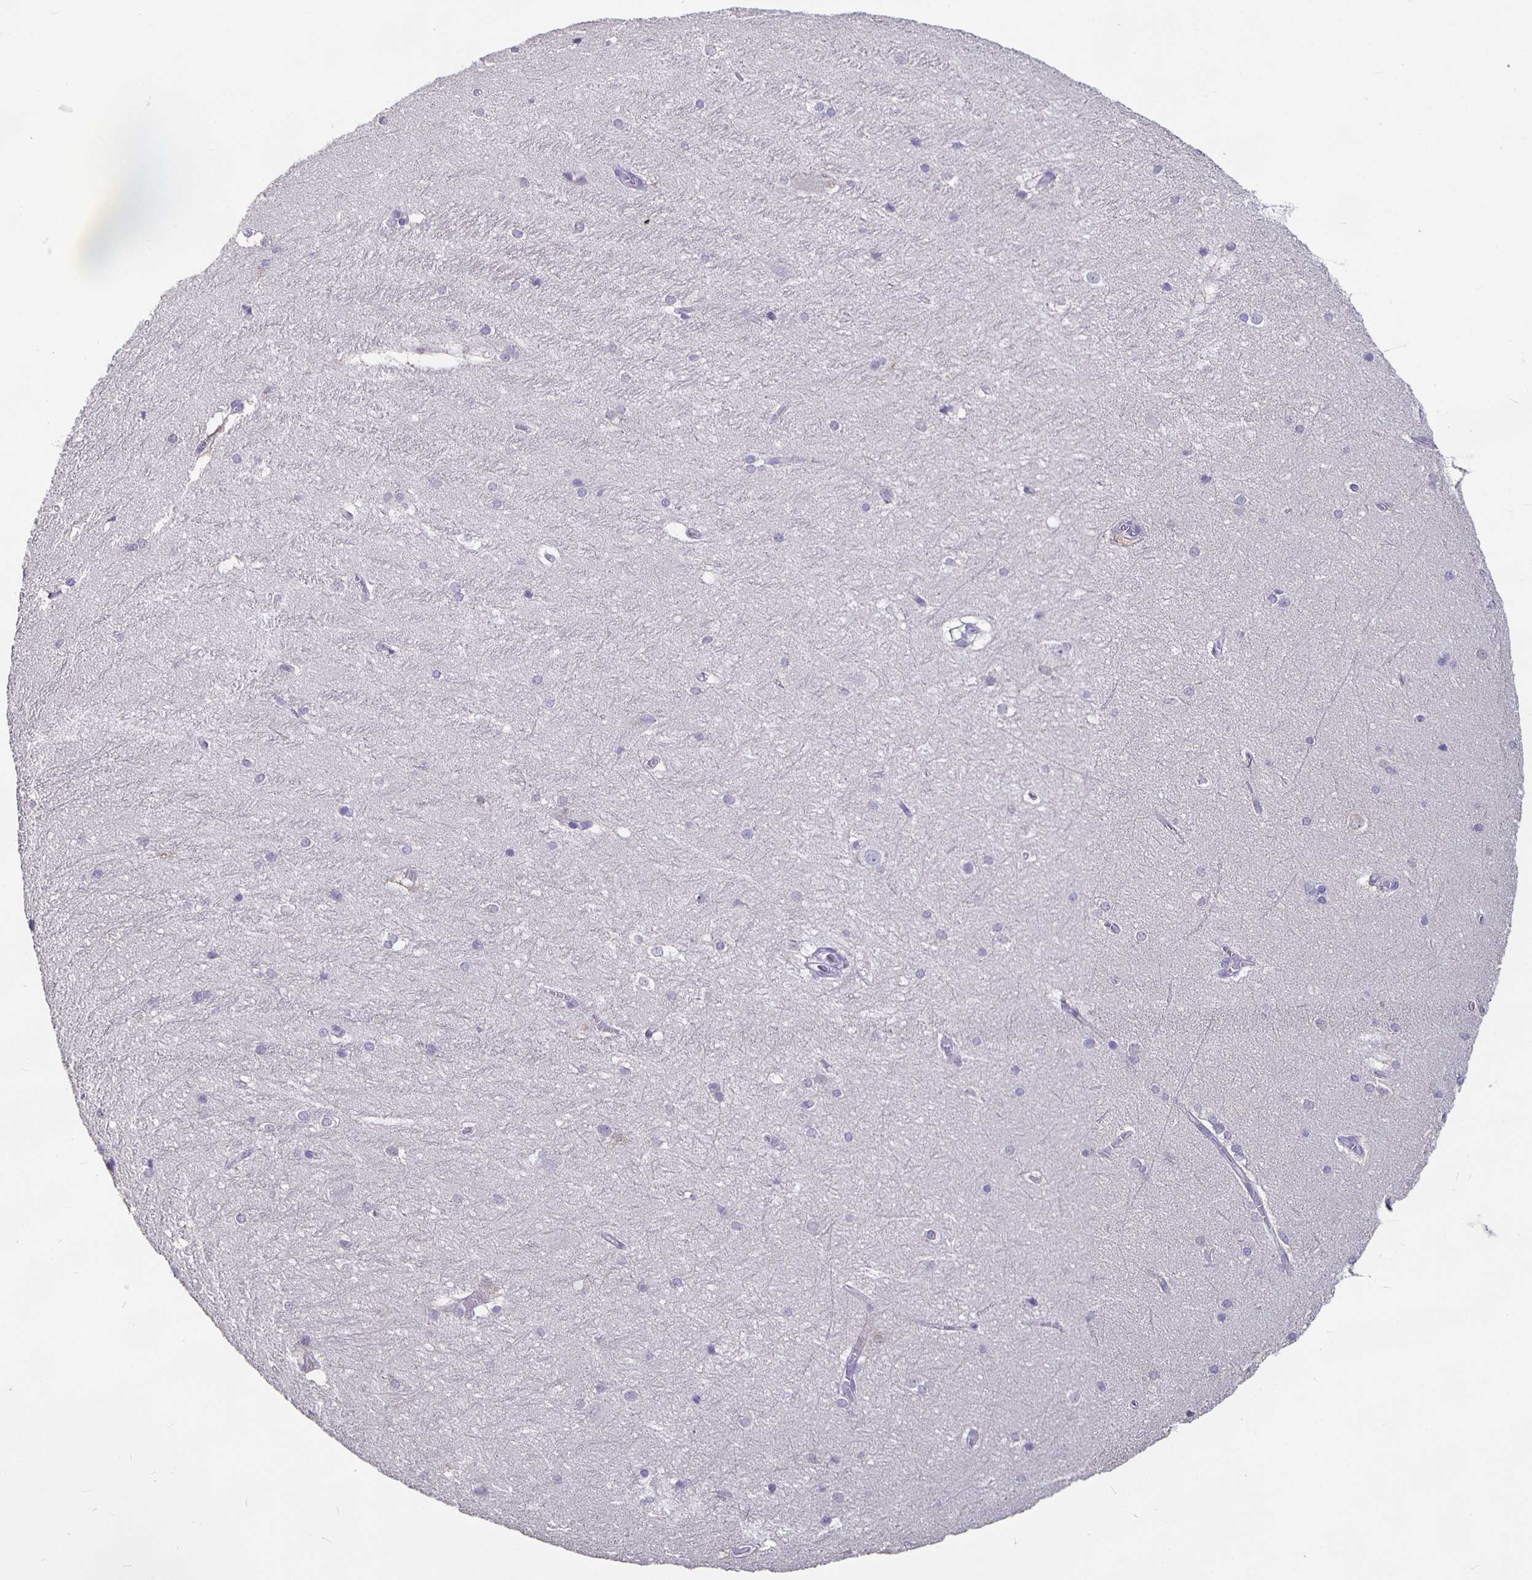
{"staining": {"intensity": "negative", "quantity": "none", "location": "none"}, "tissue": "hippocampus", "cell_type": "Glial cells", "image_type": "normal", "snomed": [{"axis": "morphology", "description": "Normal tissue, NOS"}, {"axis": "topography", "description": "Cerebral cortex"}, {"axis": "topography", "description": "Hippocampus"}], "caption": "An immunohistochemistry image of unremarkable hippocampus is shown. There is no staining in glial cells of hippocampus.", "gene": "GPX4", "patient": {"sex": "female", "age": 19}}